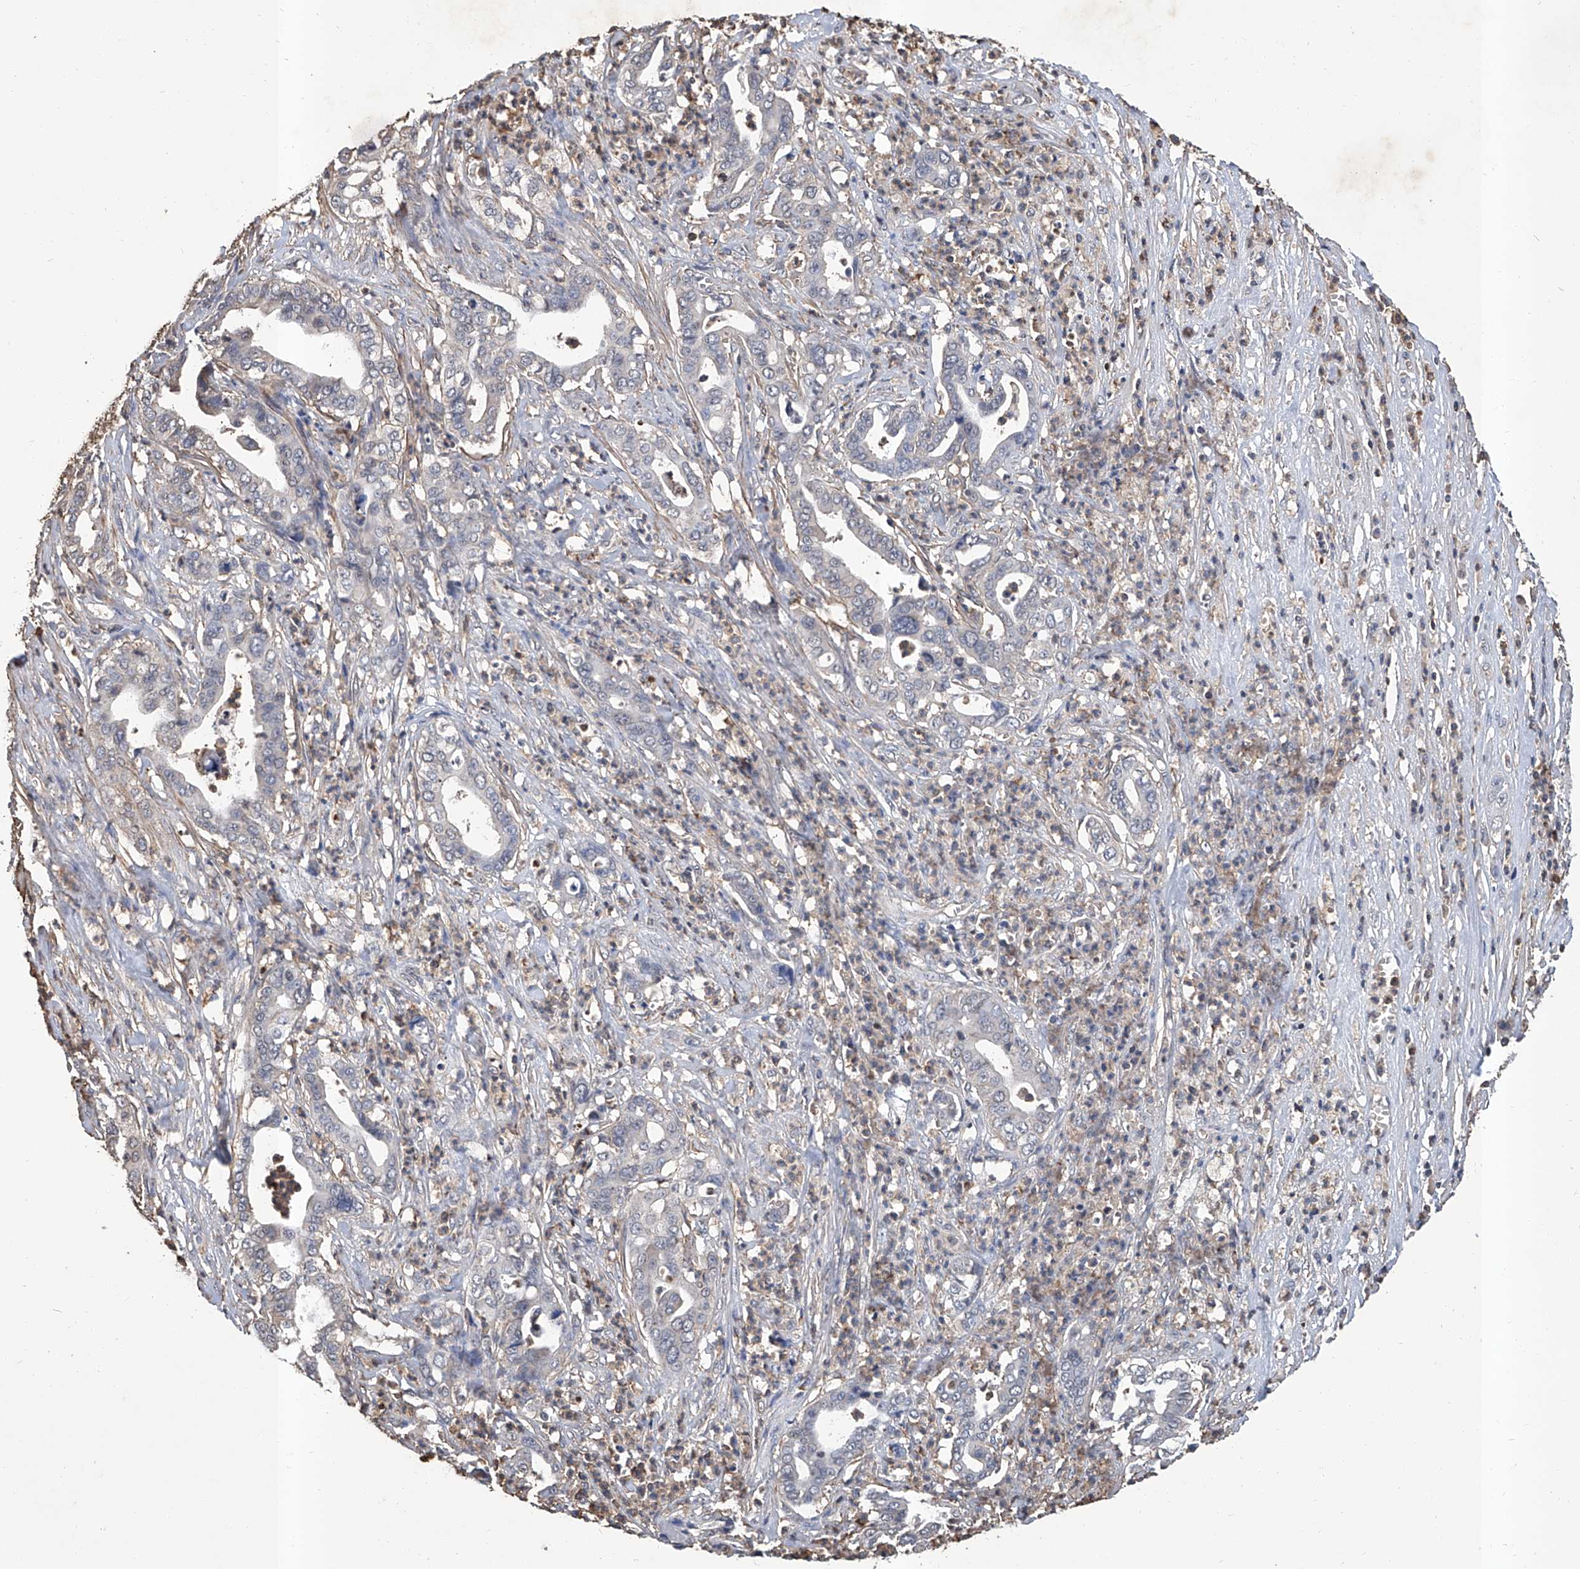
{"staining": {"intensity": "negative", "quantity": "none", "location": "none"}, "tissue": "liver cancer", "cell_type": "Tumor cells", "image_type": "cancer", "snomed": [{"axis": "morphology", "description": "Cholangiocarcinoma"}, {"axis": "topography", "description": "Liver"}], "caption": "Immunohistochemistry (IHC) of human cholangiocarcinoma (liver) displays no expression in tumor cells. (DAB (3,3'-diaminobenzidine) immunohistochemistry (IHC), high magnification).", "gene": "GPT", "patient": {"sex": "female", "age": 61}}